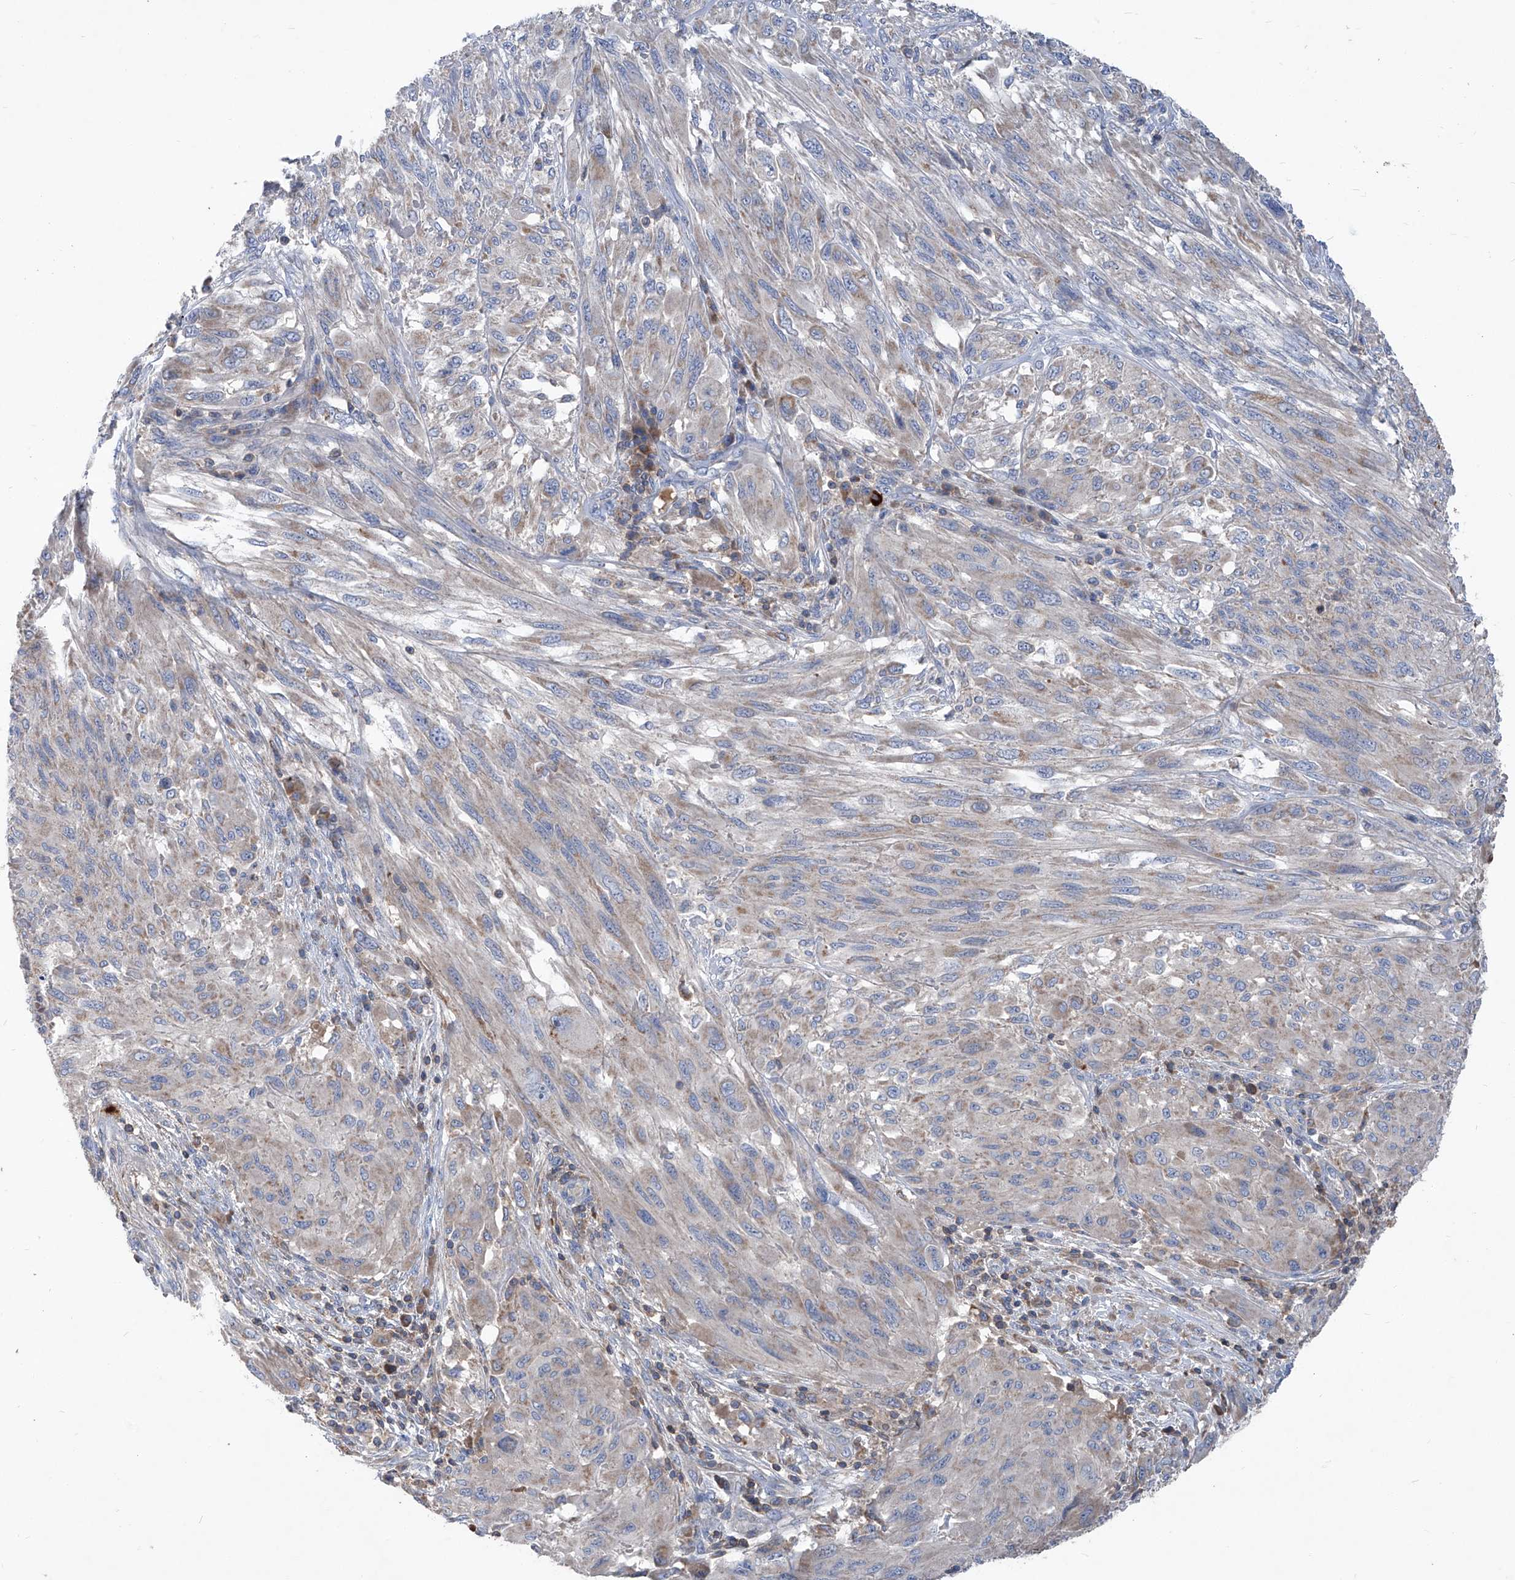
{"staining": {"intensity": "weak", "quantity": "<25%", "location": "cytoplasmic/membranous"}, "tissue": "melanoma", "cell_type": "Tumor cells", "image_type": "cancer", "snomed": [{"axis": "morphology", "description": "Malignant melanoma, NOS"}, {"axis": "topography", "description": "Skin"}], "caption": "This histopathology image is of melanoma stained with immunohistochemistry (IHC) to label a protein in brown with the nuclei are counter-stained blue. There is no positivity in tumor cells.", "gene": "EPHA8", "patient": {"sex": "female", "age": 91}}